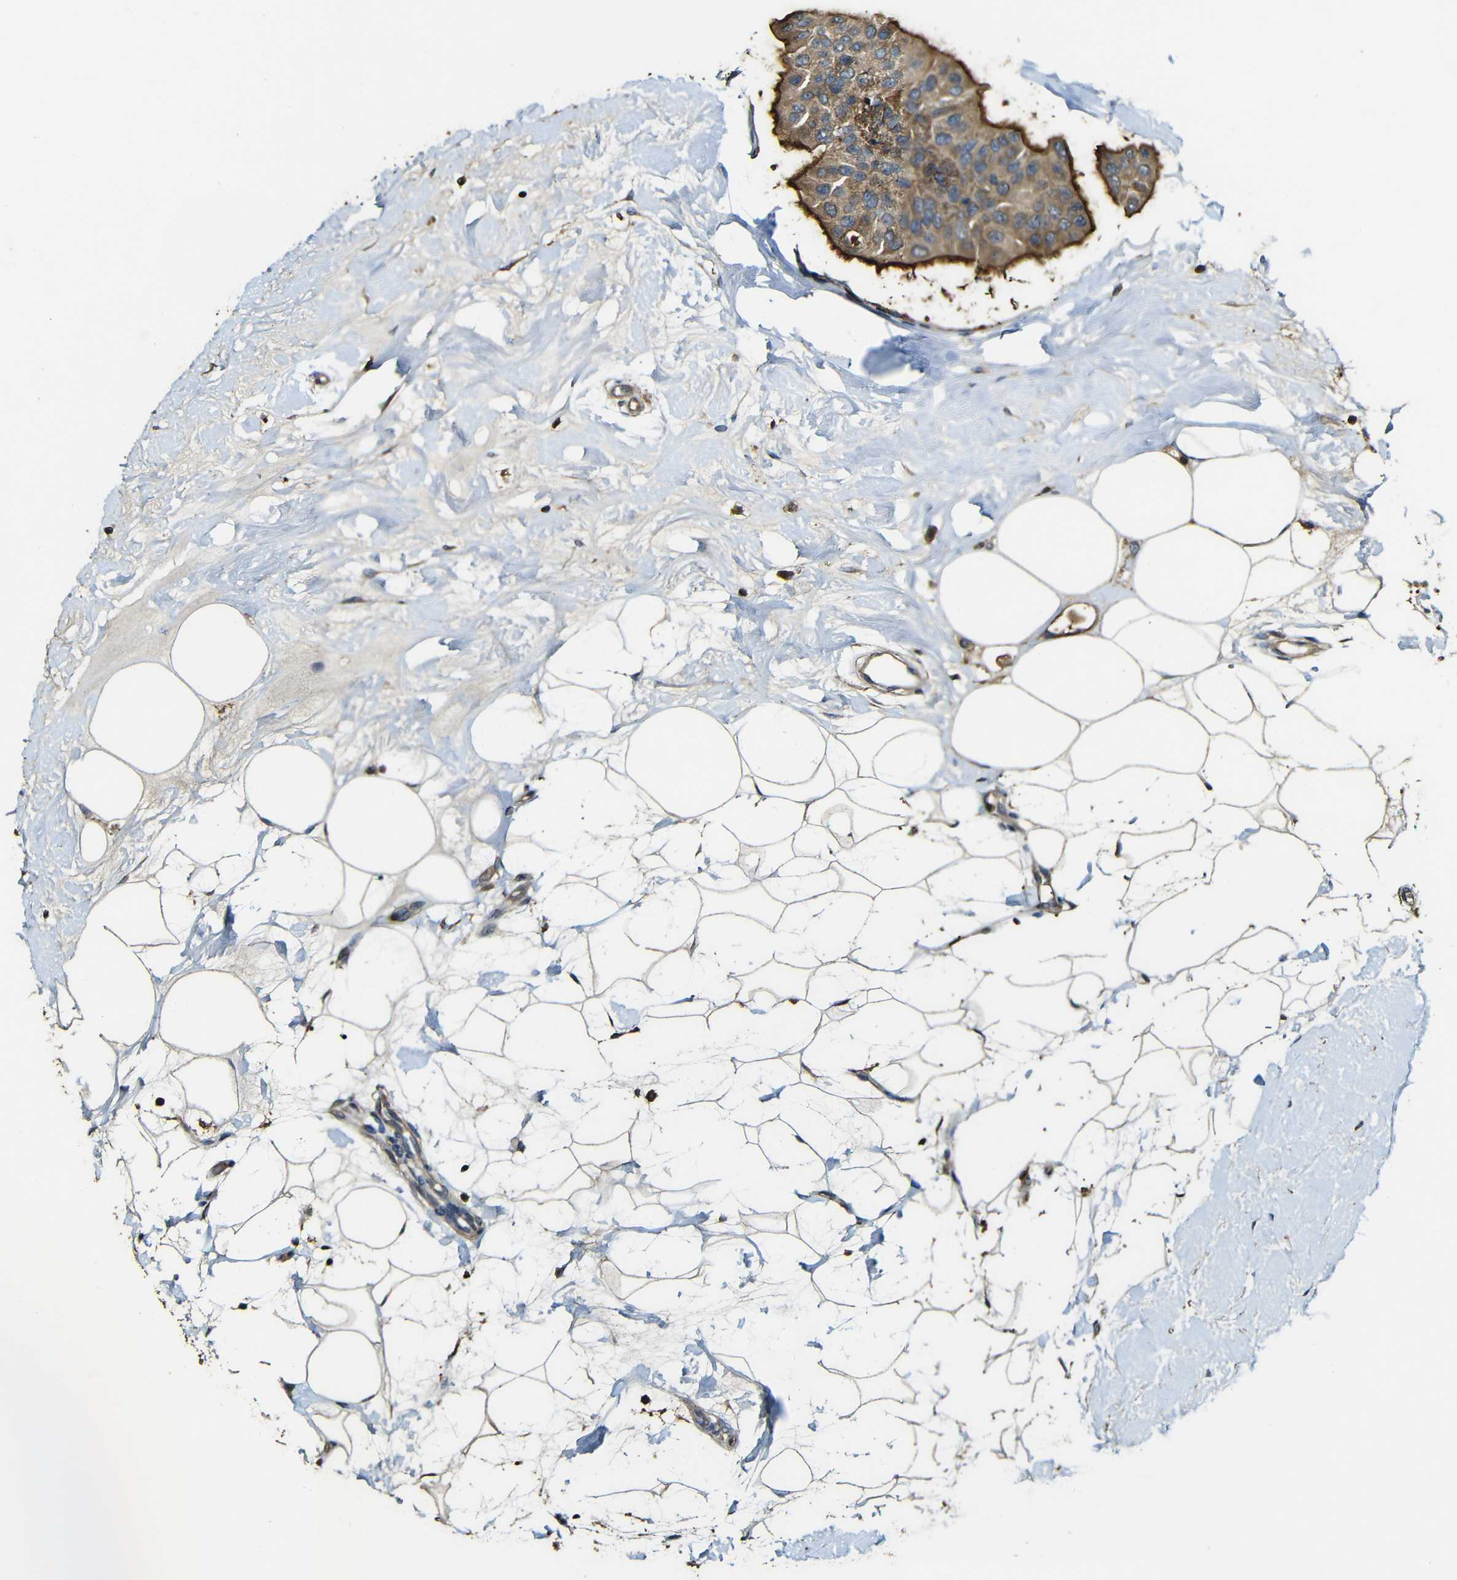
{"staining": {"intensity": "strong", "quantity": ">75%", "location": "cytoplasmic/membranous"}, "tissue": "breast cancer", "cell_type": "Tumor cells", "image_type": "cancer", "snomed": [{"axis": "morphology", "description": "Normal tissue, NOS"}, {"axis": "morphology", "description": "Duct carcinoma"}, {"axis": "topography", "description": "Breast"}], "caption": "High-magnification brightfield microscopy of breast cancer stained with DAB (3,3'-diaminobenzidine) (brown) and counterstained with hematoxylin (blue). tumor cells exhibit strong cytoplasmic/membranous staining is appreciated in approximately>75% of cells.", "gene": "CASP8", "patient": {"sex": "female", "age": 39}}